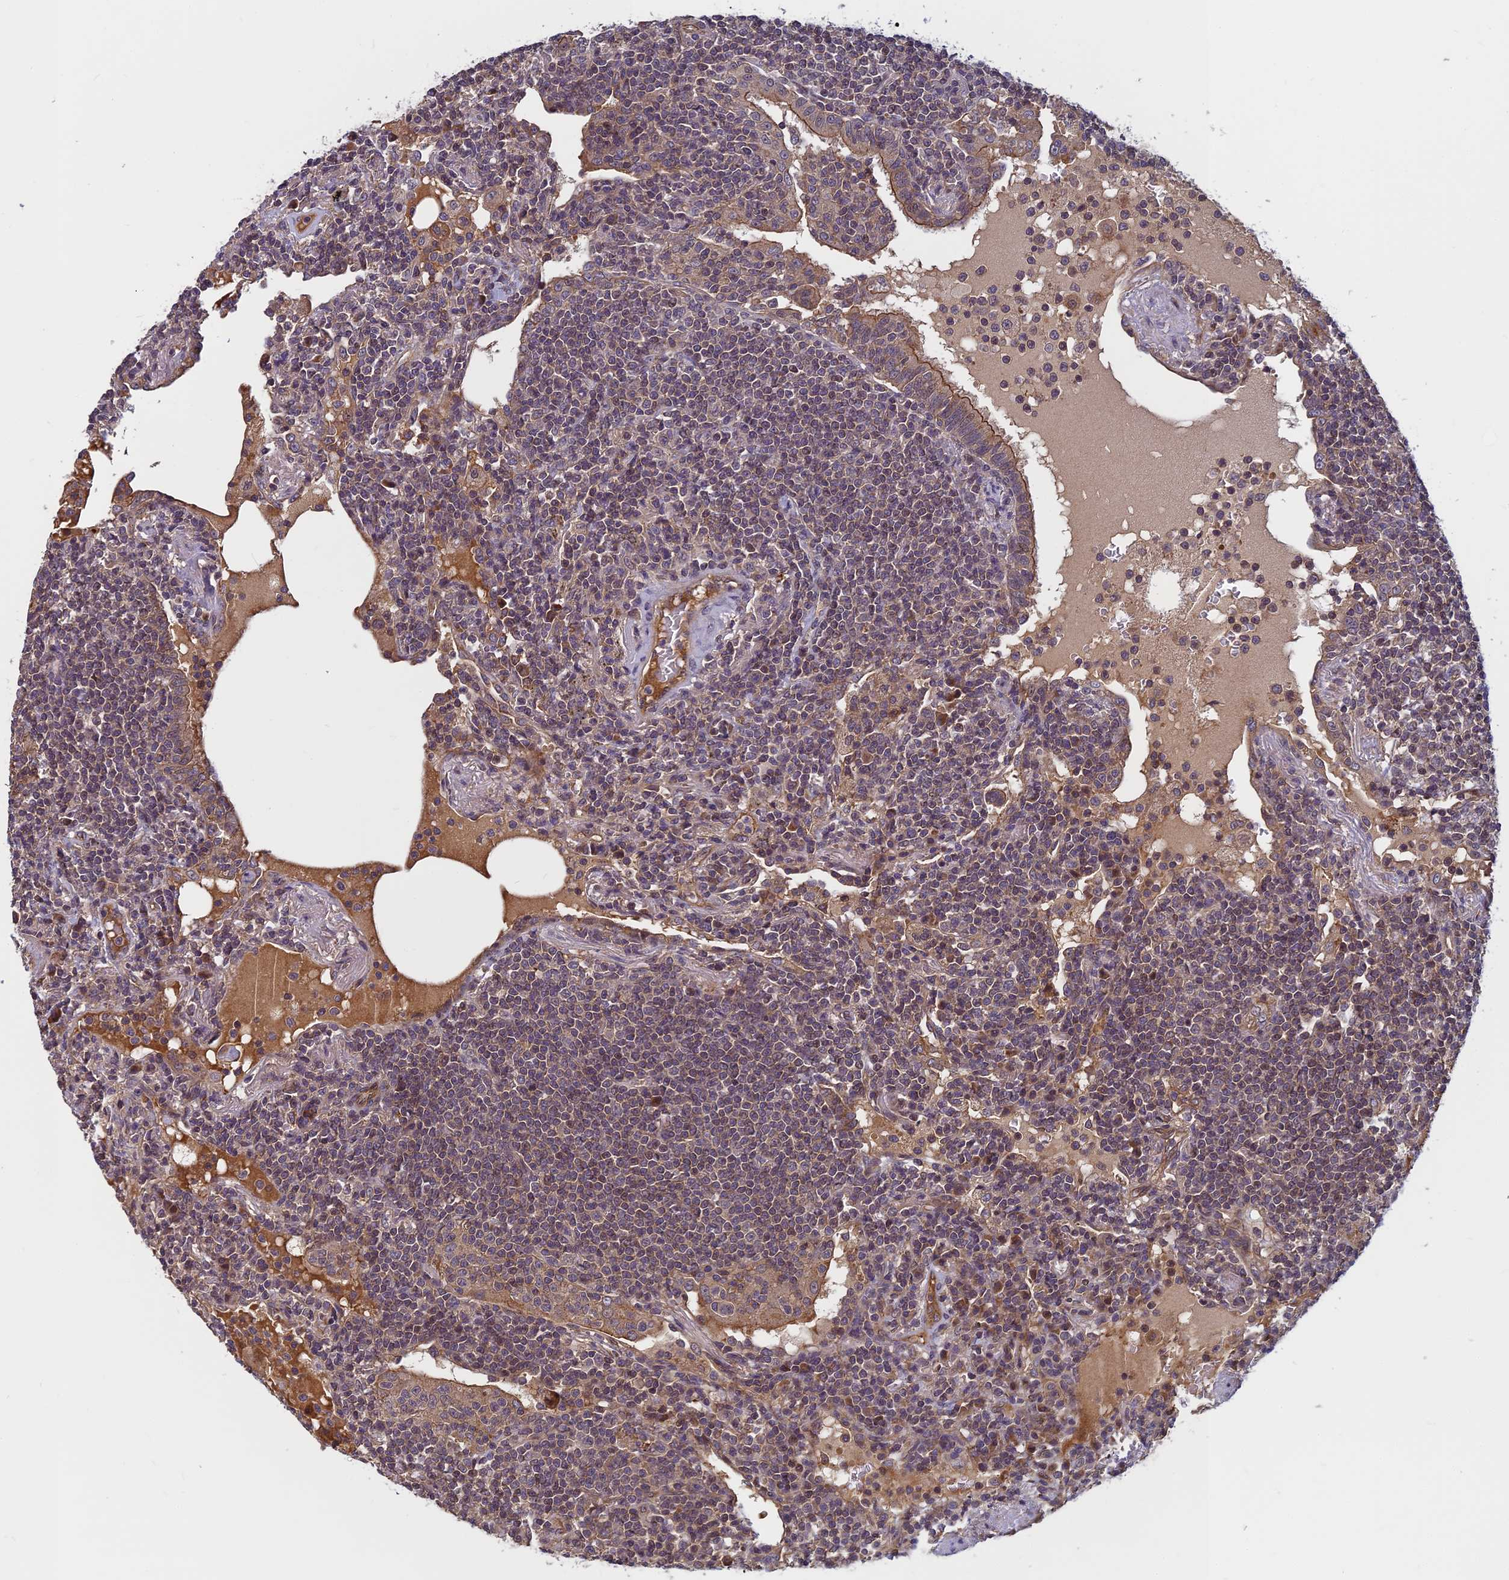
{"staining": {"intensity": "weak", "quantity": "<25%", "location": "cytoplasmic/membranous"}, "tissue": "lymphoma", "cell_type": "Tumor cells", "image_type": "cancer", "snomed": [{"axis": "morphology", "description": "Malignant lymphoma, non-Hodgkin's type, Low grade"}, {"axis": "topography", "description": "Lung"}], "caption": "An immunohistochemistry image of lymphoma is shown. There is no staining in tumor cells of lymphoma.", "gene": "PIKFYVE", "patient": {"sex": "female", "age": 71}}